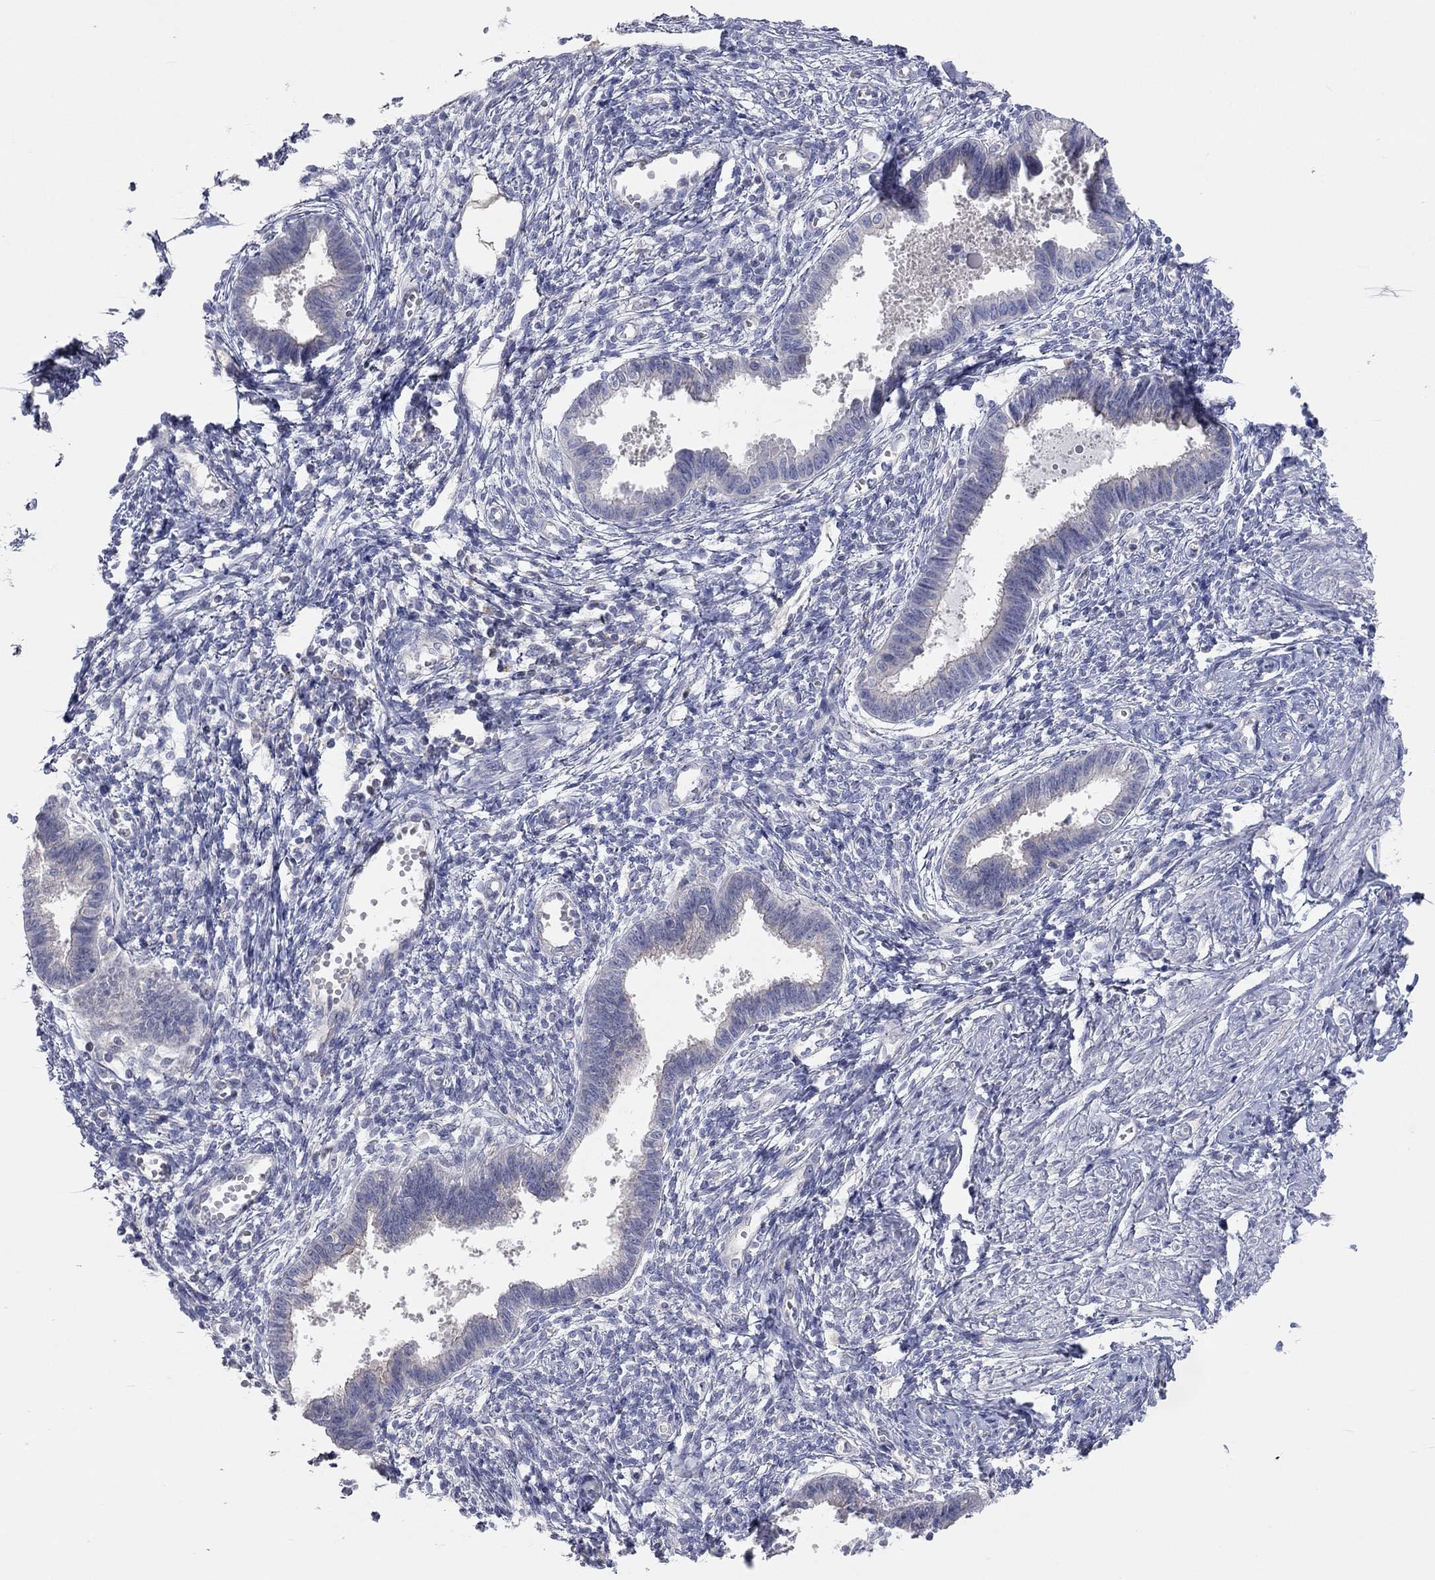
{"staining": {"intensity": "negative", "quantity": "none", "location": "none"}, "tissue": "endometrium", "cell_type": "Cells in endometrial stroma", "image_type": "normal", "snomed": [{"axis": "morphology", "description": "Normal tissue, NOS"}, {"axis": "topography", "description": "Cervix"}, {"axis": "topography", "description": "Endometrium"}], "caption": "DAB (3,3'-diaminobenzidine) immunohistochemical staining of unremarkable human endometrium demonstrates no significant positivity in cells in endometrial stroma. (Stains: DAB (3,3'-diaminobenzidine) immunohistochemistry (IHC) with hematoxylin counter stain, Microscopy: brightfield microscopy at high magnification).", "gene": "KCNB1", "patient": {"sex": "female", "age": 37}}